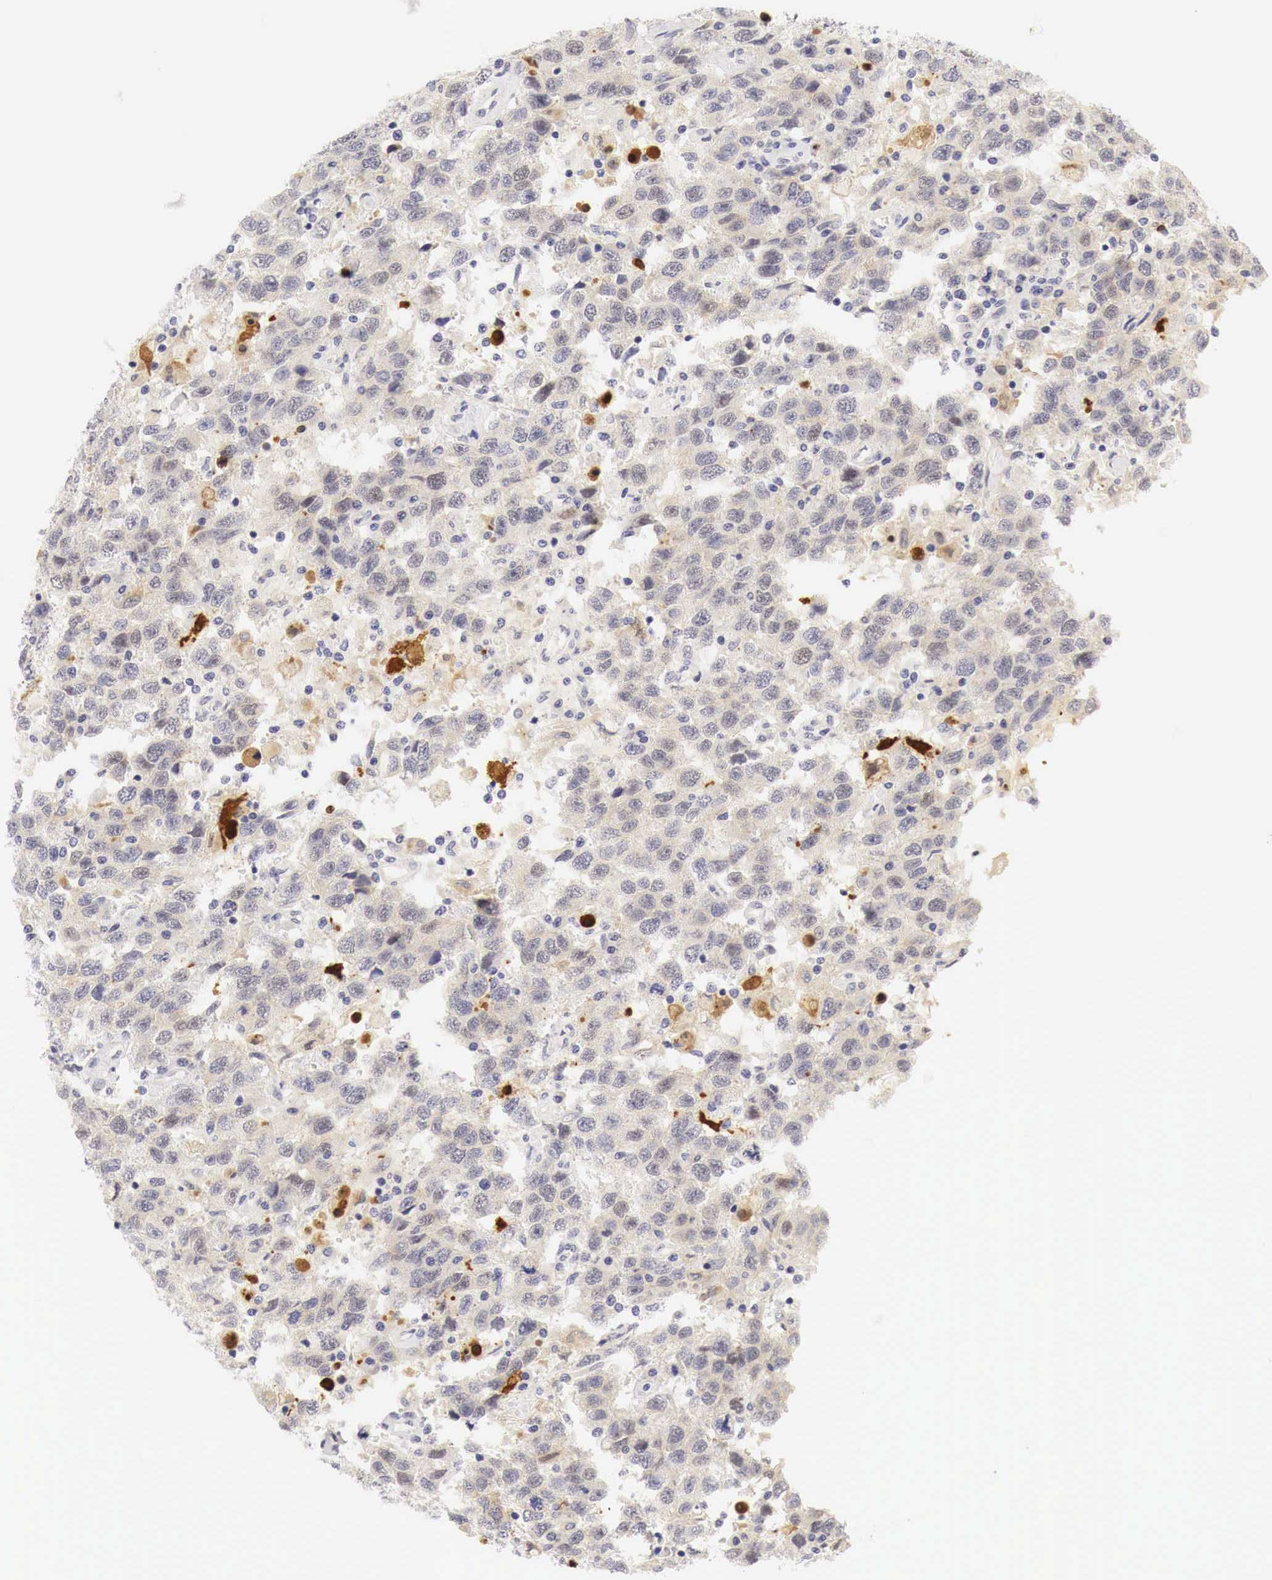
{"staining": {"intensity": "negative", "quantity": "none", "location": "none"}, "tissue": "testis cancer", "cell_type": "Tumor cells", "image_type": "cancer", "snomed": [{"axis": "morphology", "description": "Seminoma, NOS"}, {"axis": "topography", "description": "Testis"}], "caption": "An immunohistochemistry micrograph of testis cancer is shown. There is no staining in tumor cells of testis cancer.", "gene": "CASP3", "patient": {"sex": "male", "age": 41}}